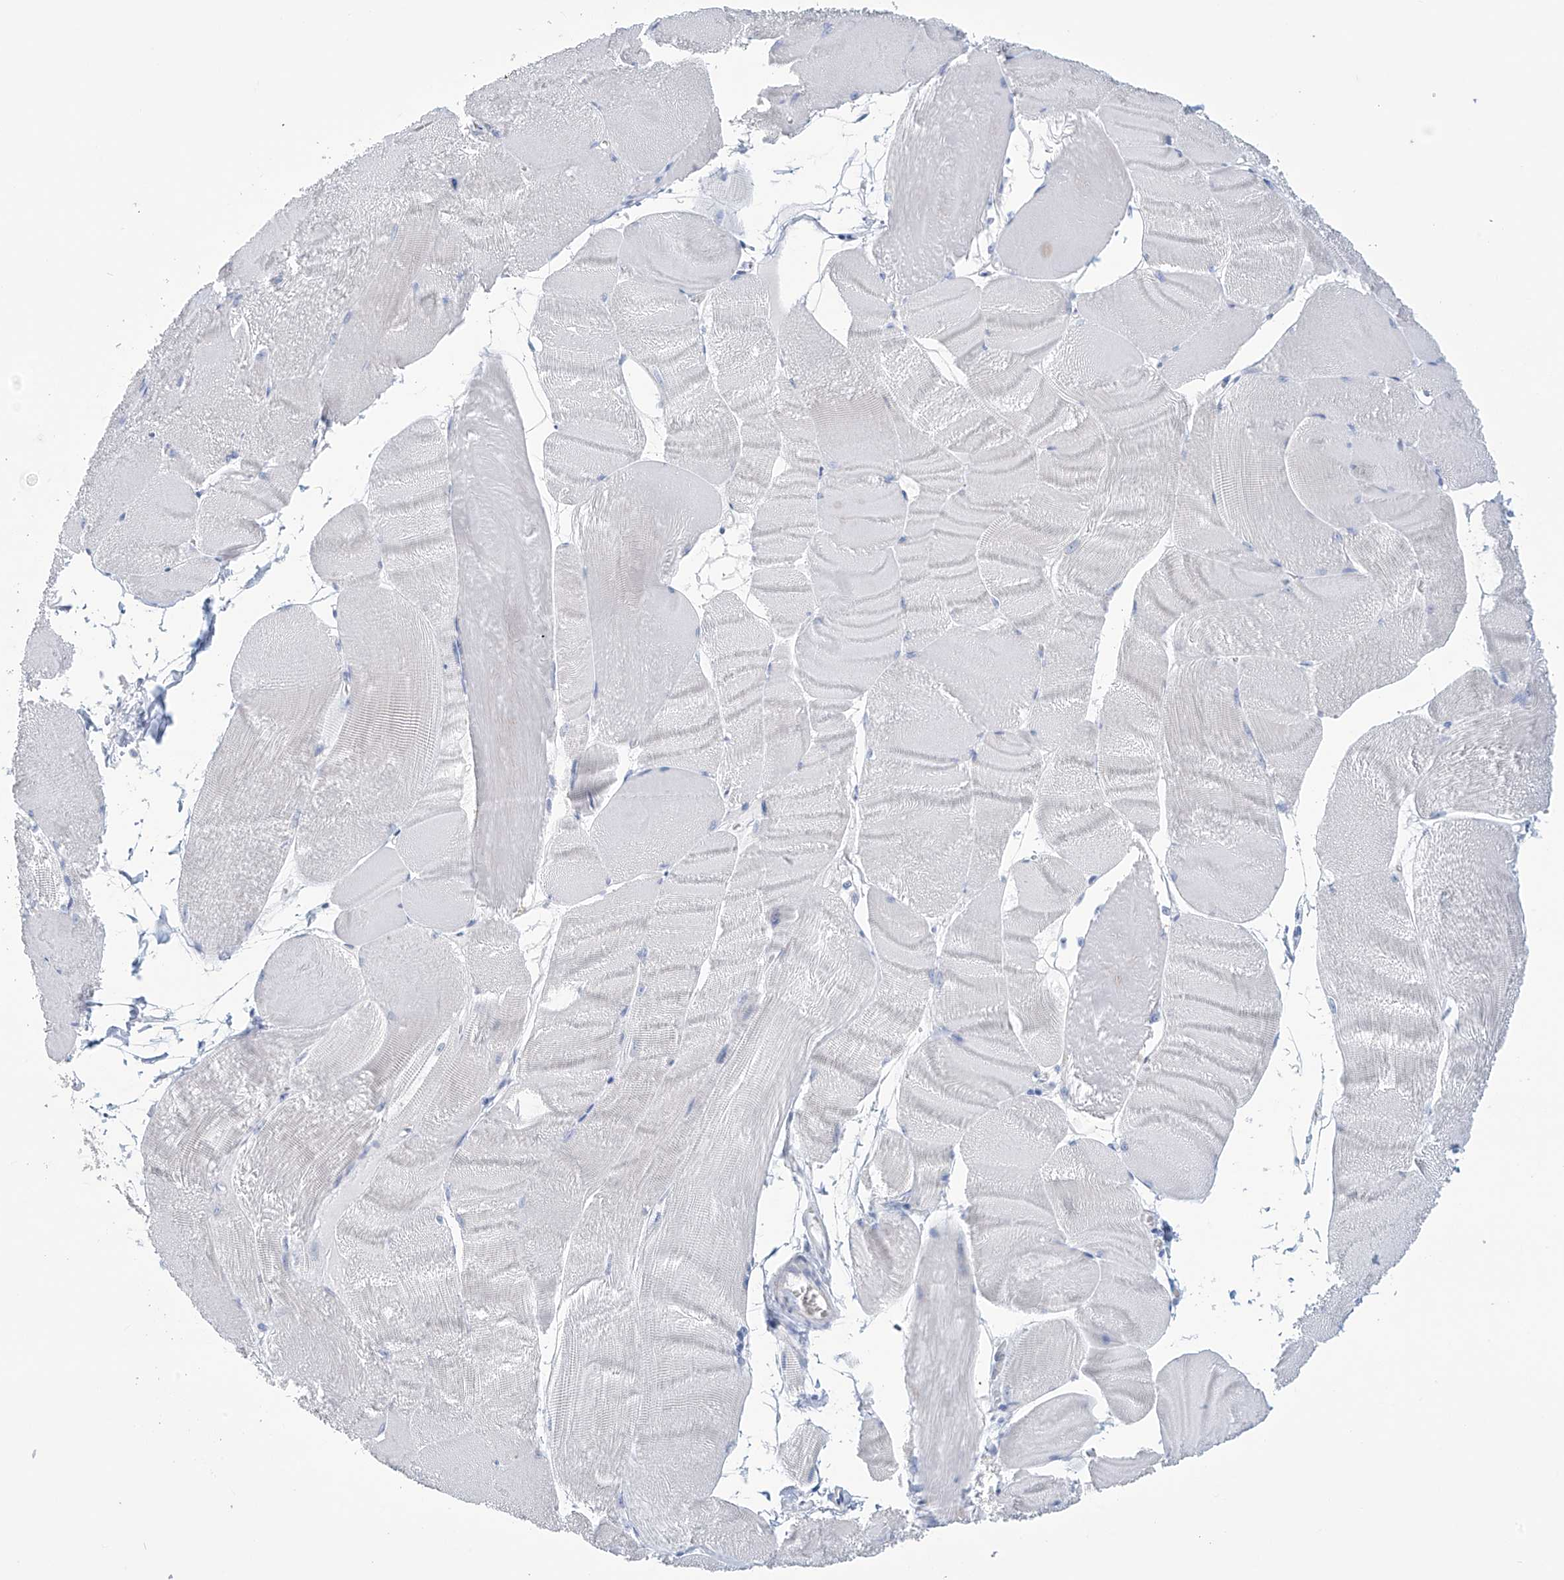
{"staining": {"intensity": "negative", "quantity": "none", "location": "none"}, "tissue": "skeletal muscle", "cell_type": "Myocytes", "image_type": "normal", "snomed": [{"axis": "morphology", "description": "Normal tissue, NOS"}, {"axis": "morphology", "description": "Basal cell carcinoma"}, {"axis": "topography", "description": "Skeletal muscle"}], "caption": "Skeletal muscle was stained to show a protein in brown. There is no significant staining in myocytes. The staining was performed using DAB to visualize the protein expression in brown, while the nuclei were stained in blue with hematoxylin (Magnification: 20x).", "gene": "DSP", "patient": {"sex": "female", "age": 64}}